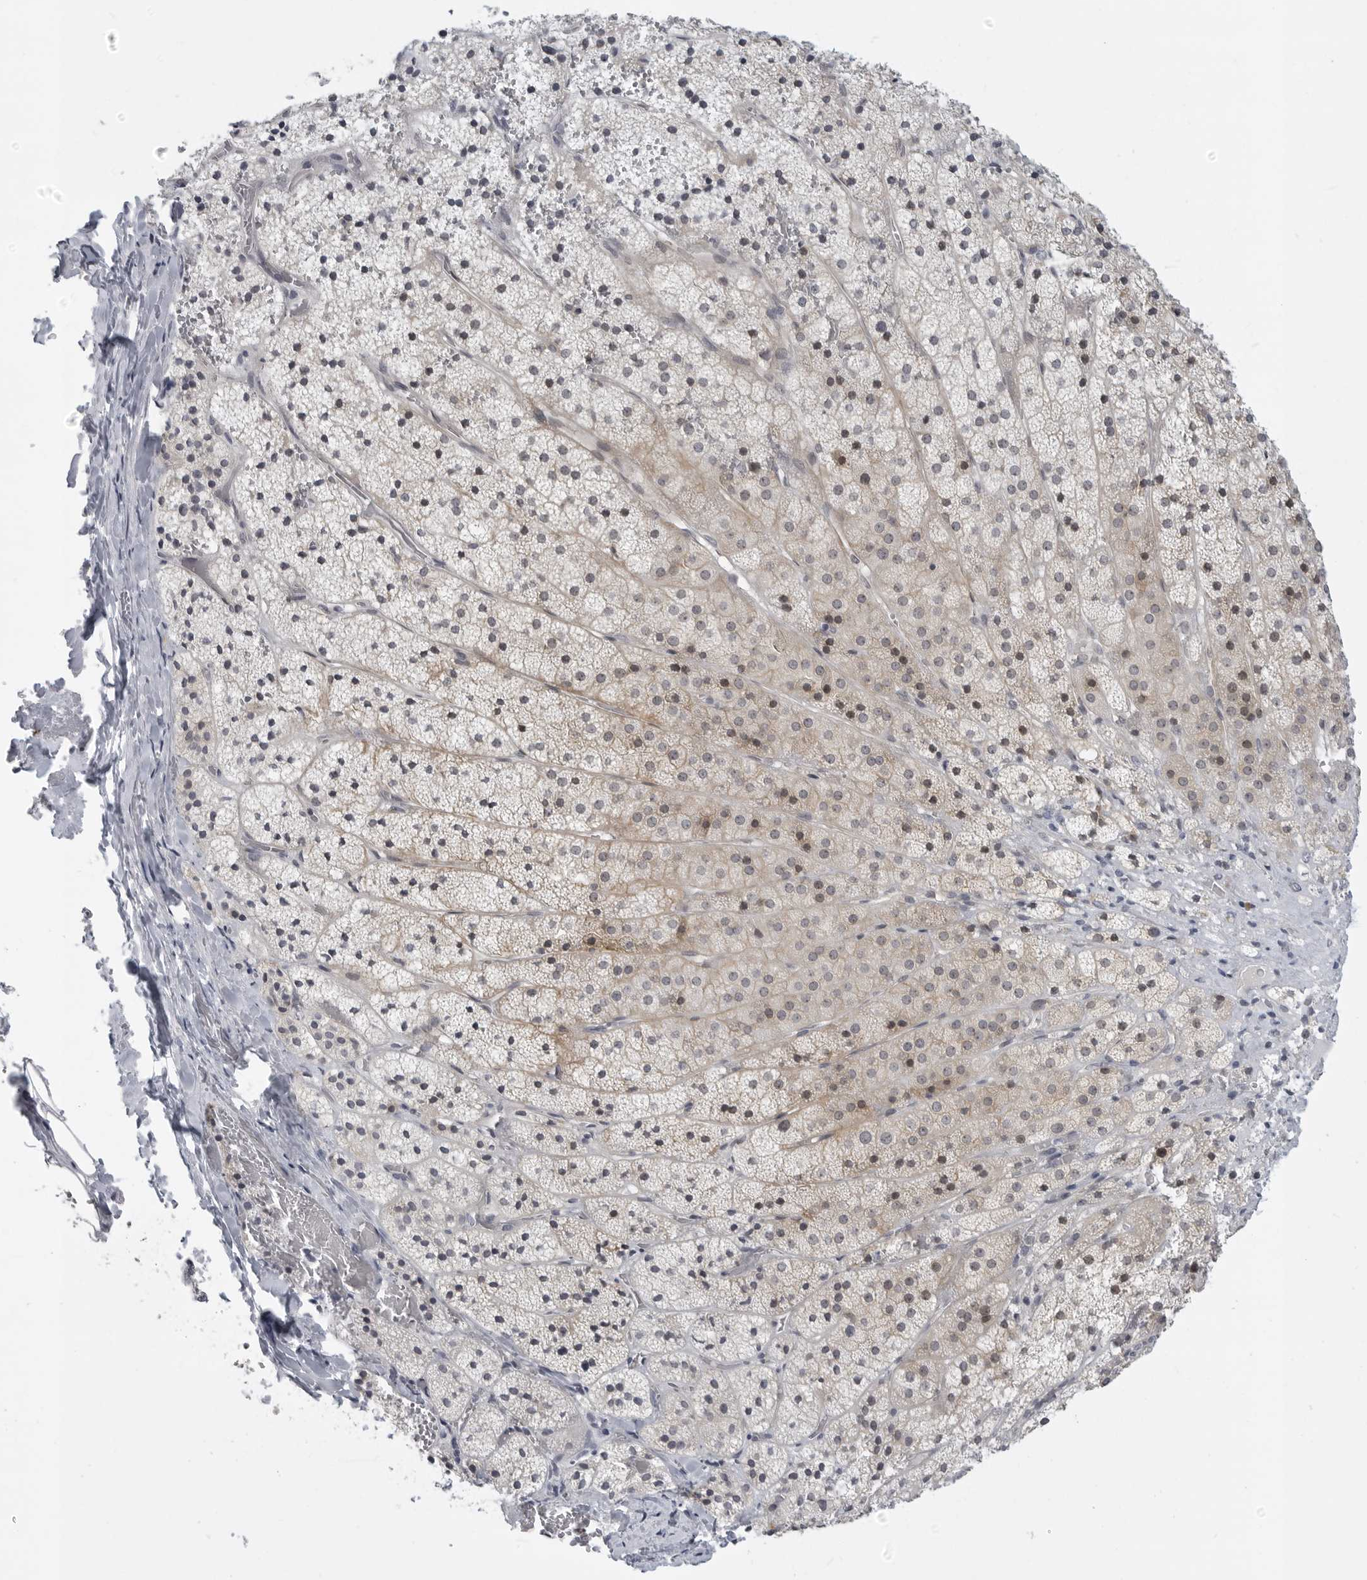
{"staining": {"intensity": "moderate", "quantity": "25%-75%", "location": "cytoplasmic/membranous"}, "tissue": "adrenal gland", "cell_type": "Glandular cells", "image_type": "normal", "snomed": [{"axis": "morphology", "description": "Normal tissue, NOS"}, {"axis": "topography", "description": "Adrenal gland"}], "caption": "Approximately 25%-75% of glandular cells in normal human adrenal gland reveal moderate cytoplasmic/membranous protein staining as visualized by brown immunohistochemical staining.", "gene": "CEP295NL", "patient": {"sex": "female", "age": 44}}